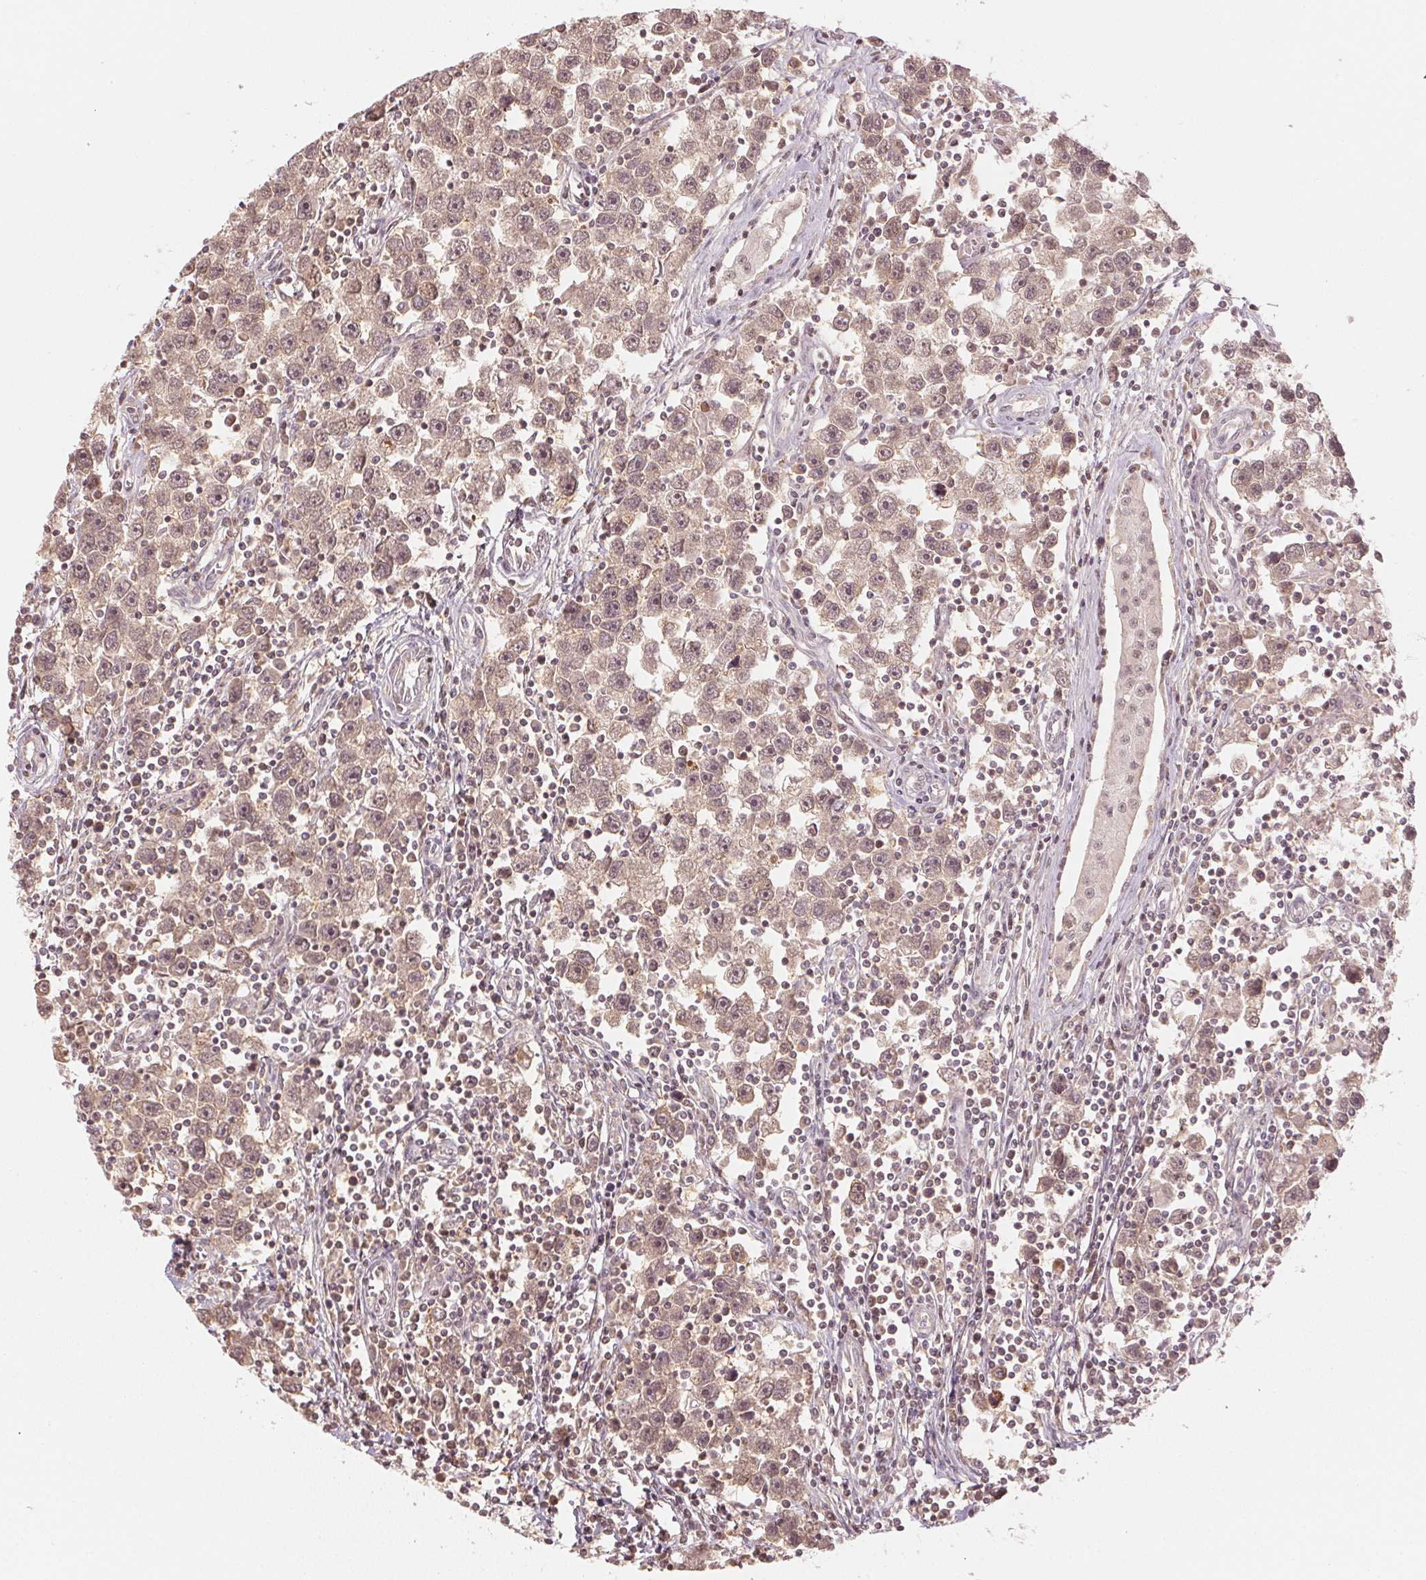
{"staining": {"intensity": "weak", "quantity": ">75%", "location": "cytoplasmic/membranous,nuclear"}, "tissue": "testis cancer", "cell_type": "Tumor cells", "image_type": "cancer", "snomed": [{"axis": "morphology", "description": "Seminoma, NOS"}, {"axis": "topography", "description": "Testis"}], "caption": "Immunohistochemical staining of human testis cancer demonstrates low levels of weak cytoplasmic/membranous and nuclear staining in approximately >75% of tumor cells.", "gene": "UBE2L3", "patient": {"sex": "male", "age": 30}}